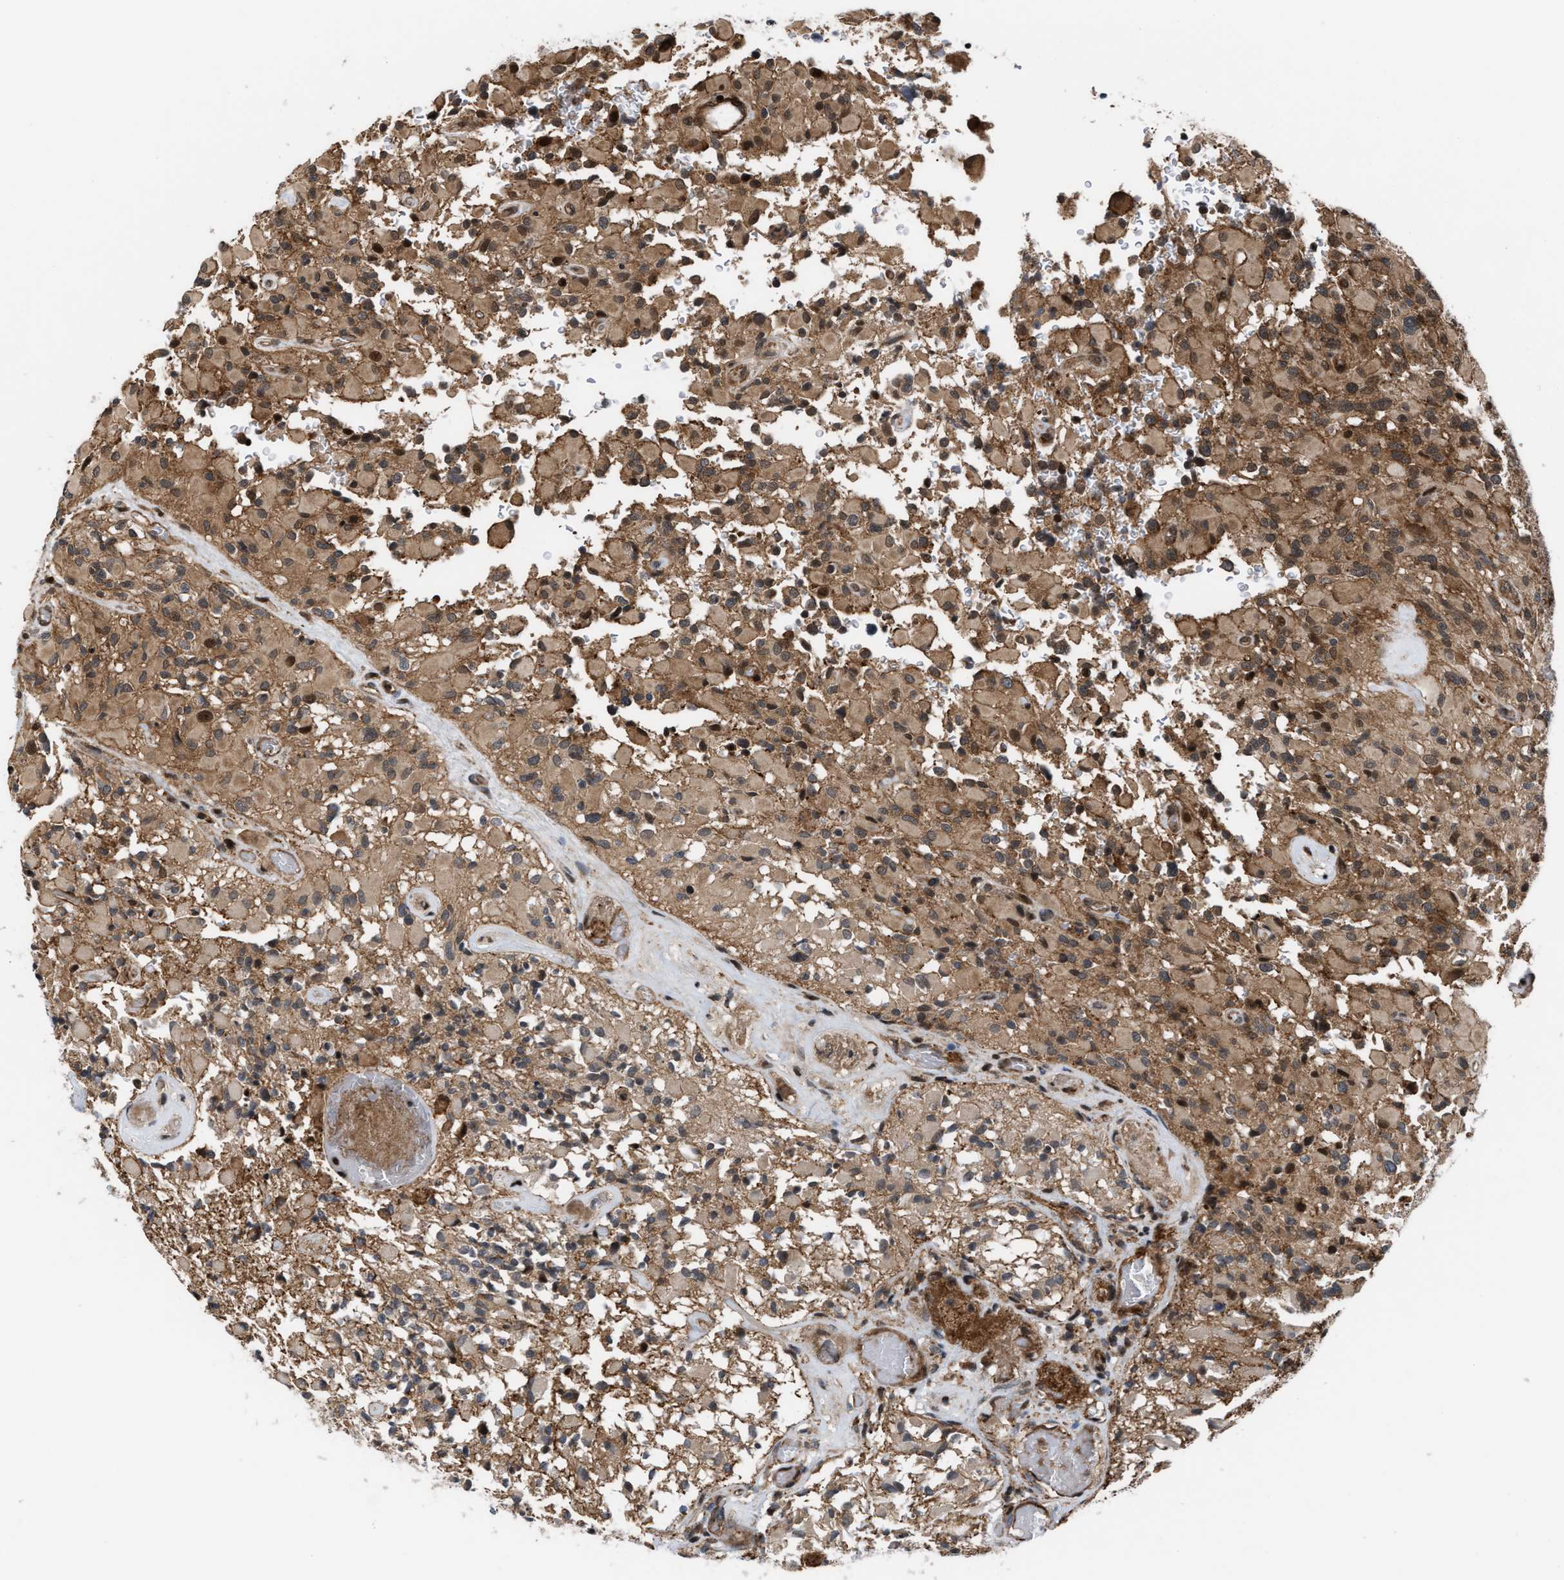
{"staining": {"intensity": "moderate", "quantity": ">75%", "location": "cytoplasmic/membranous,nuclear"}, "tissue": "glioma", "cell_type": "Tumor cells", "image_type": "cancer", "snomed": [{"axis": "morphology", "description": "Glioma, malignant, High grade"}, {"axis": "topography", "description": "Brain"}], "caption": "A medium amount of moderate cytoplasmic/membranous and nuclear expression is appreciated in about >75% of tumor cells in high-grade glioma (malignant) tissue.", "gene": "STAU2", "patient": {"sex": "male", "age": 71}}